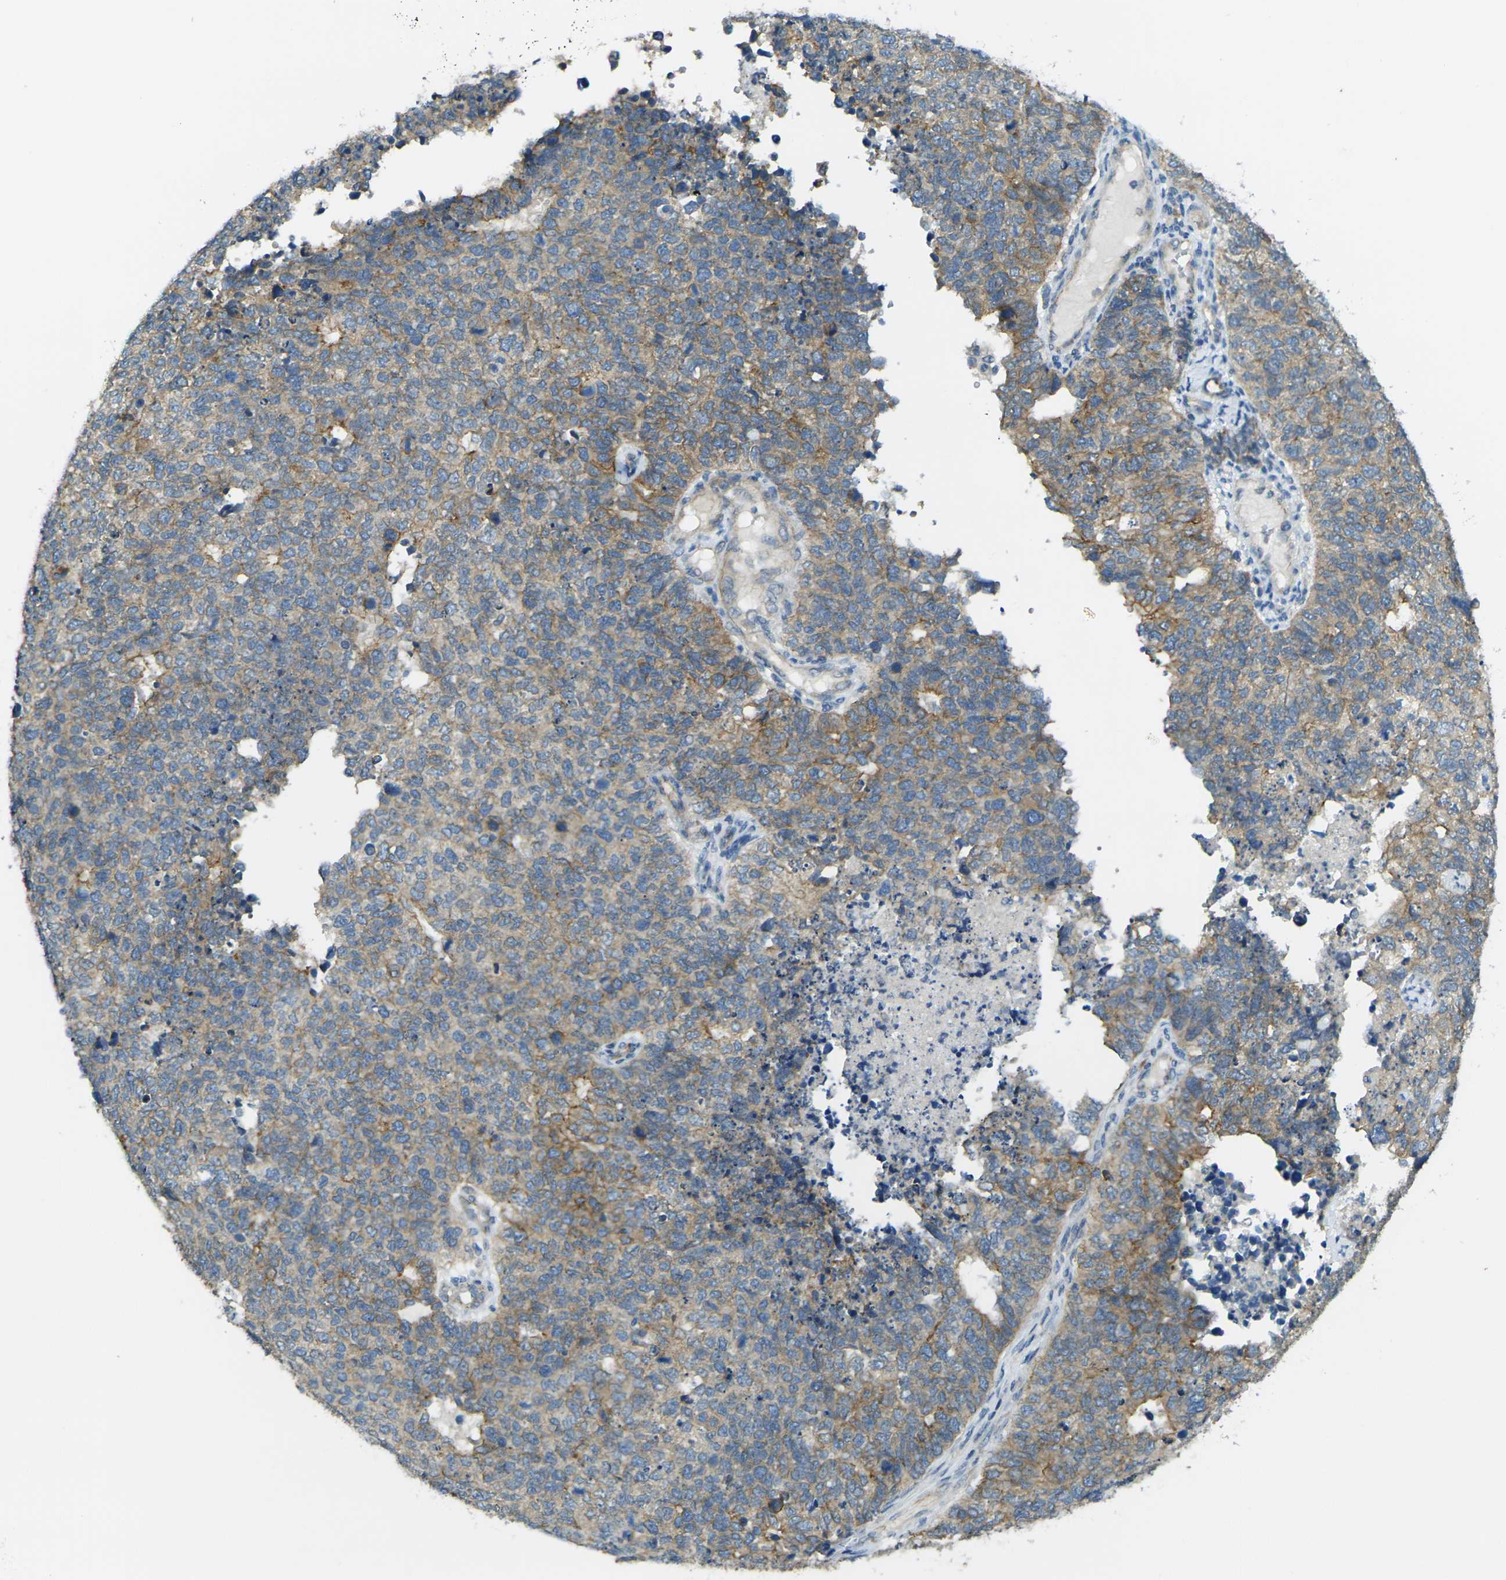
{"staining": {"intensity": "moderate", "quantity": "25%-75%", "location": "cytoplasmic/membranous"}, "tissue": "cervical cancer", "cell_type": "Tumor cells", "image_type": "cancer", "snomed": [{"axis": "morphology", "description": "Squamous cell carcinoma, NOS"}, {"axis": "topography", "description": "Cervix"}], "caption": "Brown immunohistochemical staining in human squamous cell carcinoma (cervical) reveals moderate cytoplasmic/membranous staining in approximately 25%-75% of tumor cells. The protein is shown in brown color, while the nuclei are stained blue.", "gene": "RHBDD1", "patient": {"sex": "female", "age": 63}}